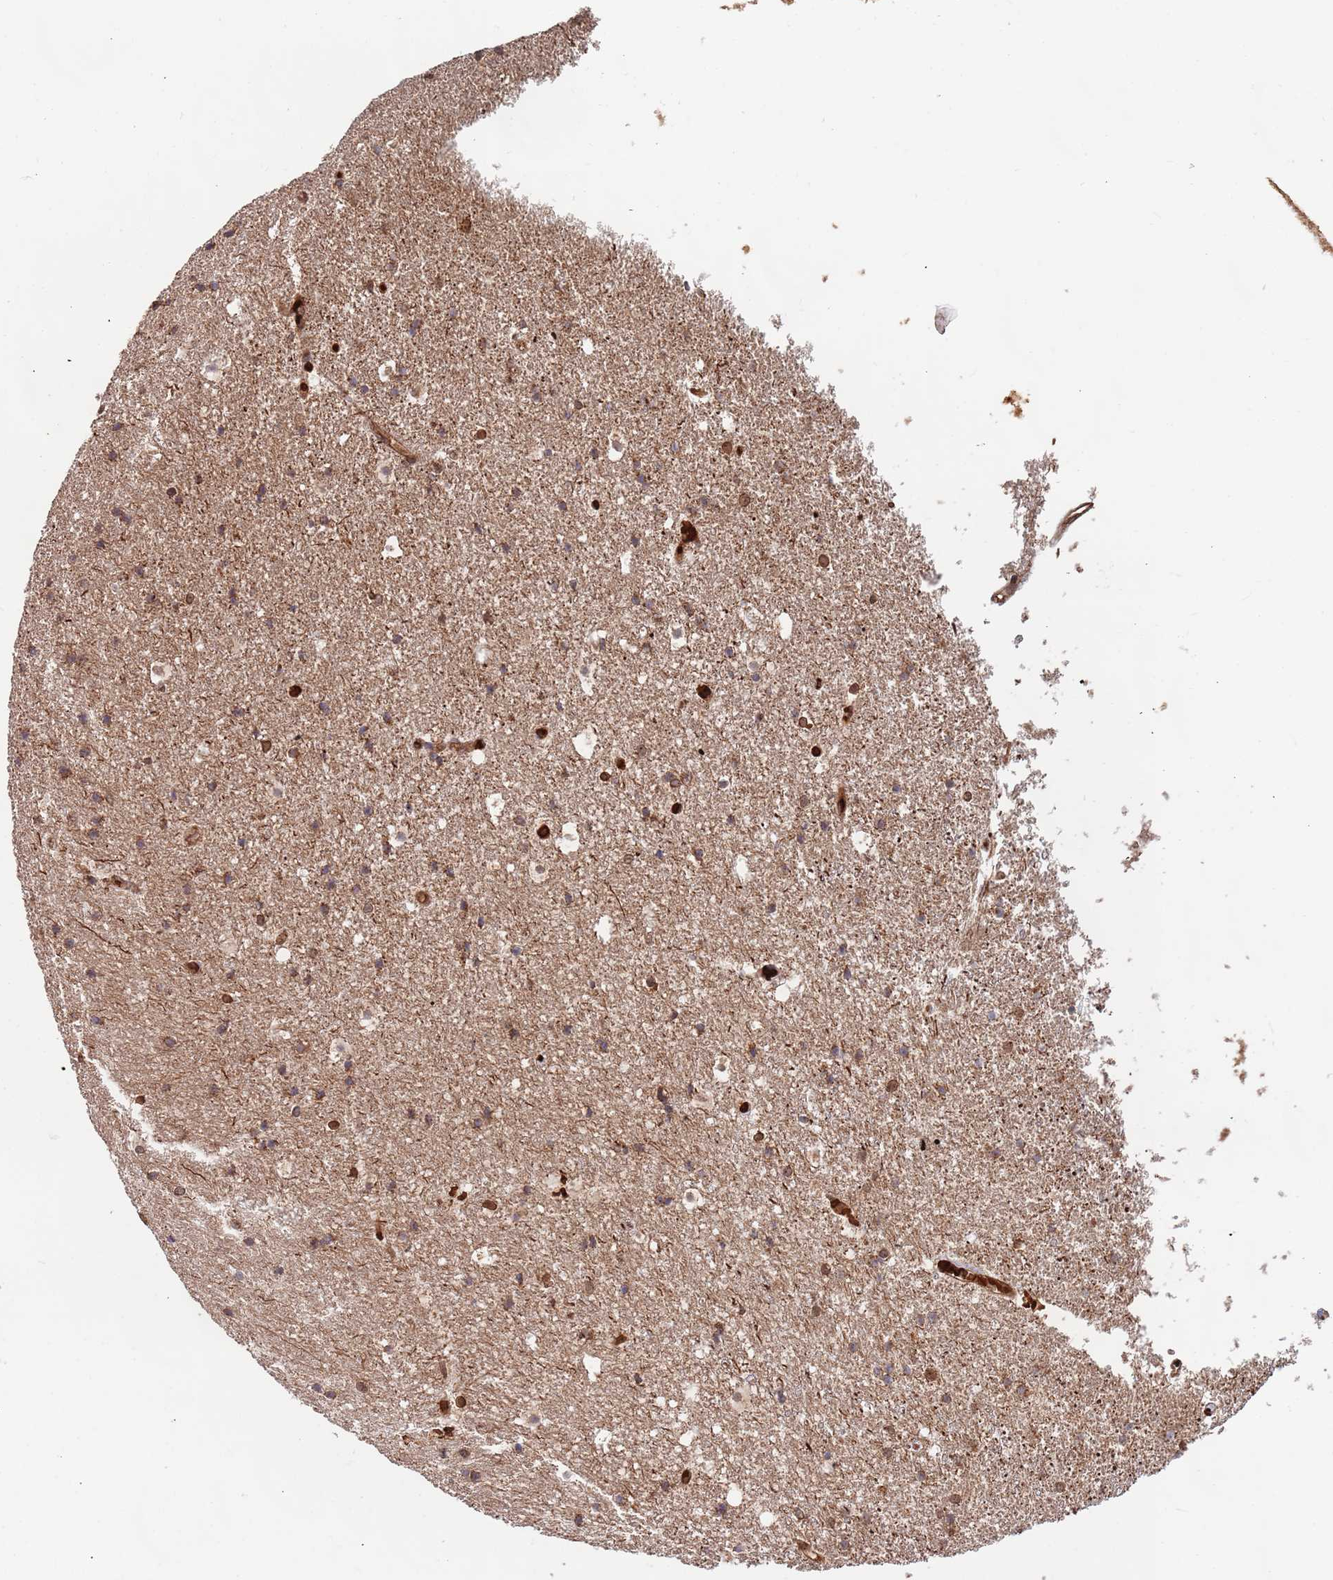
{"staining": {"intensity": "moderate", "quantity": ">75%", "location": "cytoplasmic/membranous,nuclear"}, "tissue": "hippocampus", "cell_type": "Glial cells", "image_type": "normal", "snomed": [{"axis": "morphology", "description": "Normal tissue, NOS"}, {"axis": "topography", "description": "Hippocampus"}], "caption": "Human hippocampus stained for a protein (brown) shows moderate cytoplasmic/membranous,nuclear positive staining in approximately >75% of glial cells.", "gene": "DCHS1", "patient": {"sex": "female", "age": 52}}